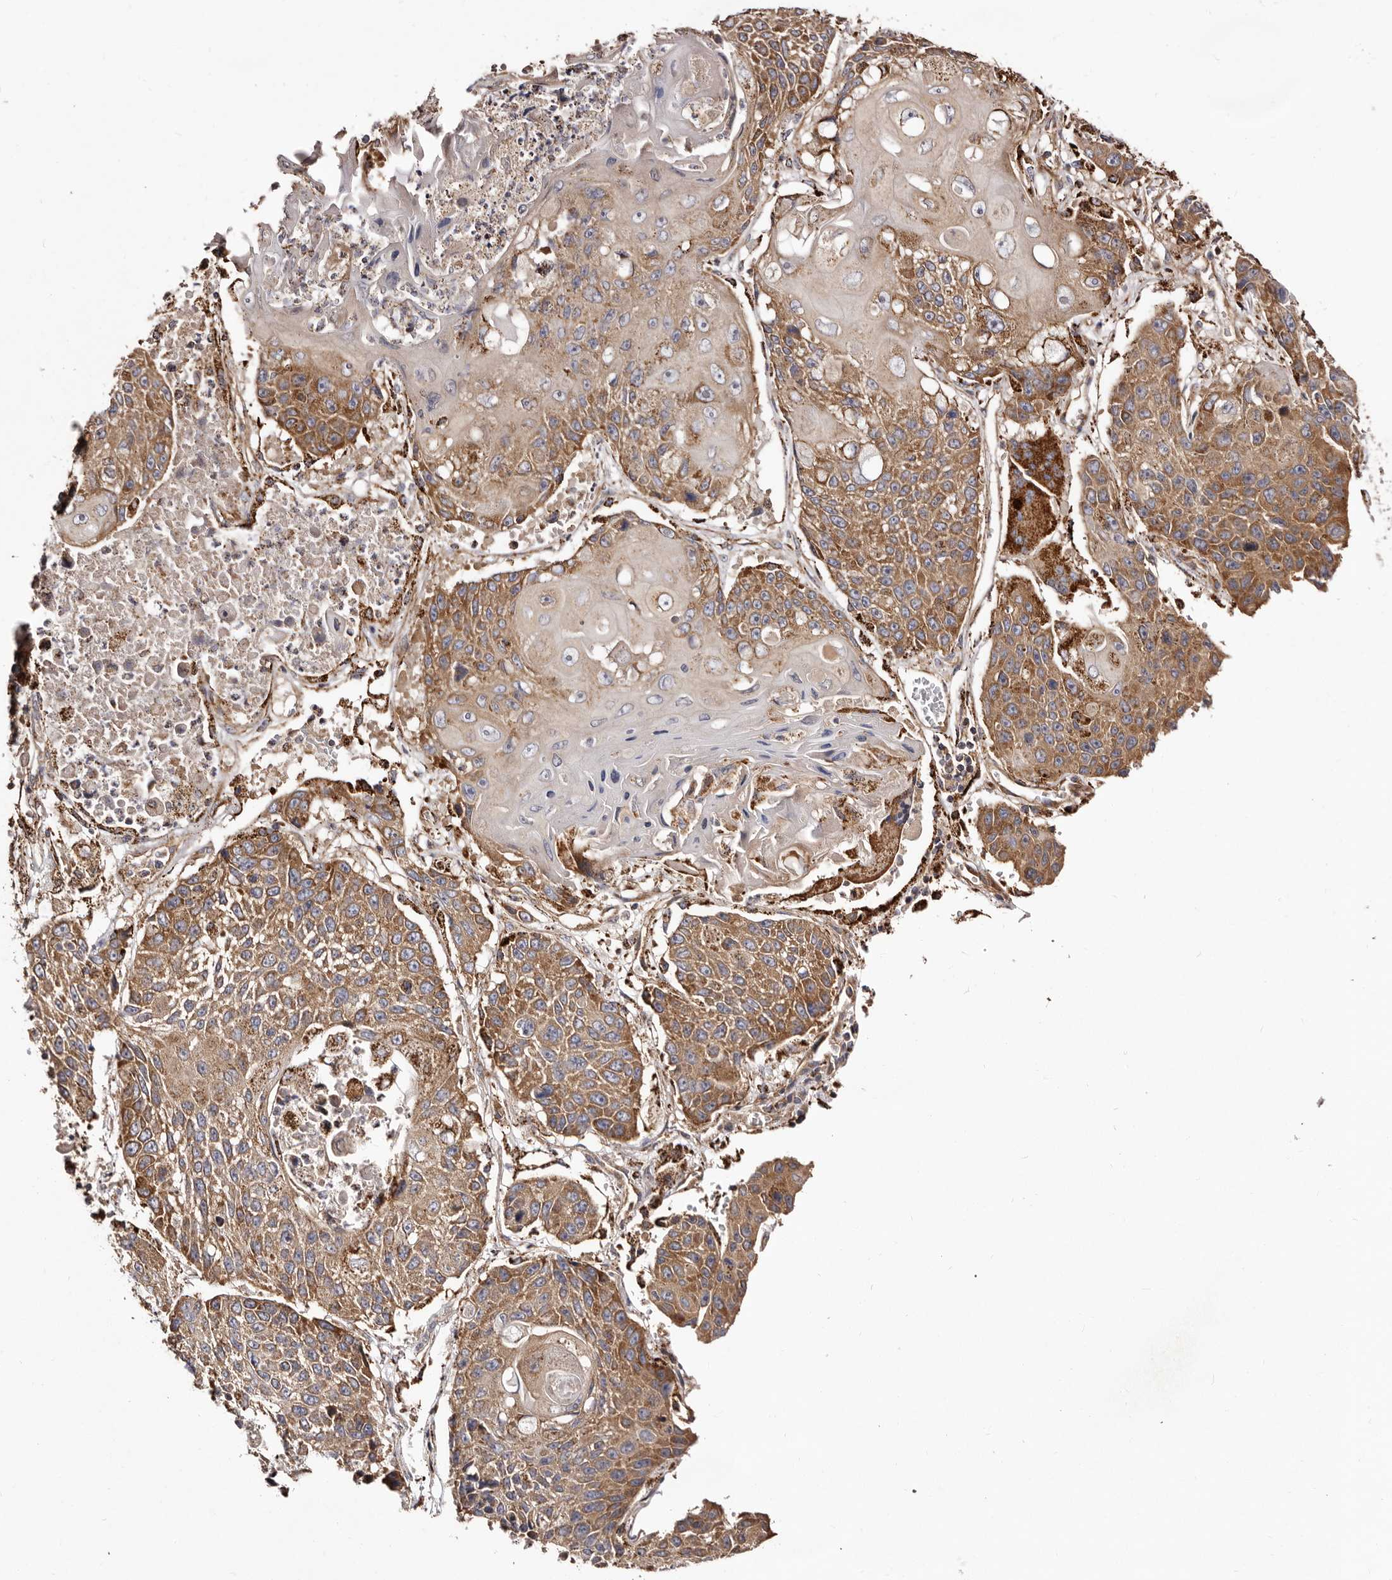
{"staining": {"intensity": "moderate", "quantity": ">75%", "location": "cytoplasmic/membranous"}, "tissue": "lung cancer", "cell_type": "Tumor cells", "image_type": "cancer", "snomed": [{"axis": "morphology", "description": "Squamous cell carcinoma, NOS"}, {"axis": "topography", "description": "Lung"}], "caption": "Tumor cells demonstrate medium levels of moderate cytoplasmic/membranous expression in about >75% of cells in lung cancer (squamous cell carcinoma).", "gene": "LUZP1", "patient": {"sex": "male", "age": 61}}